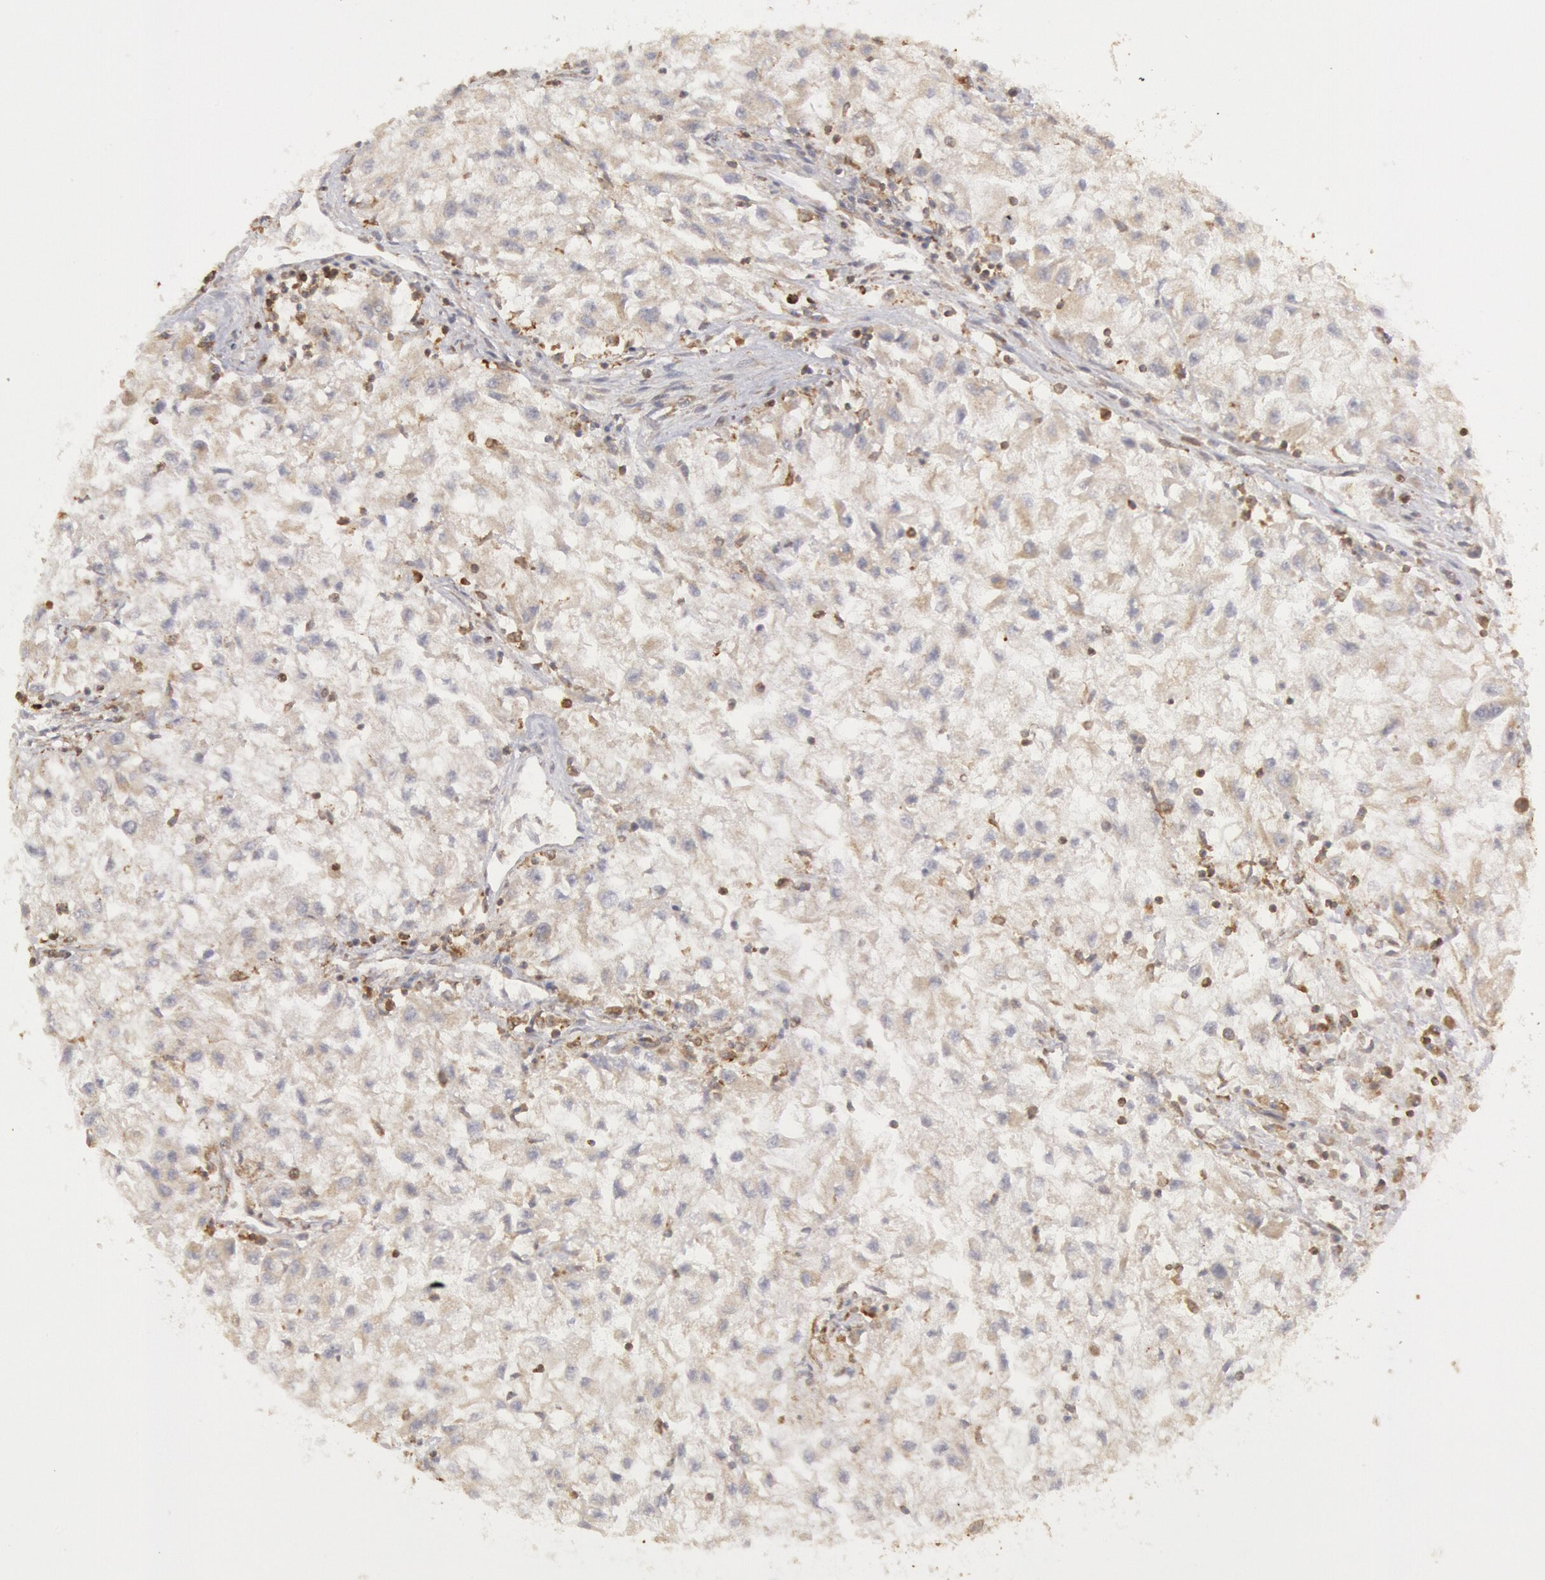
{"staining": {"intensity": "negative", "quantity": "none", "location": "none"}, "tissue": "renal cancer", "cell_type": "Tumor cells", "image_type": "cancer", "snomed": [{"axis": "morphology", "description": "Adenocarcinoma, NOS"}, {"axis": "topography", "description": "Kidney"}], "caption": "A high-resolution photomicrograph shows immunohistochemistry (IHC) staining of adenocarcinoma (renal), which shows no significant staining in tumor cells. Nuclei are stained in blue.", "gene": "TAP2", "patient": {"sex": "male", "age": 59}}